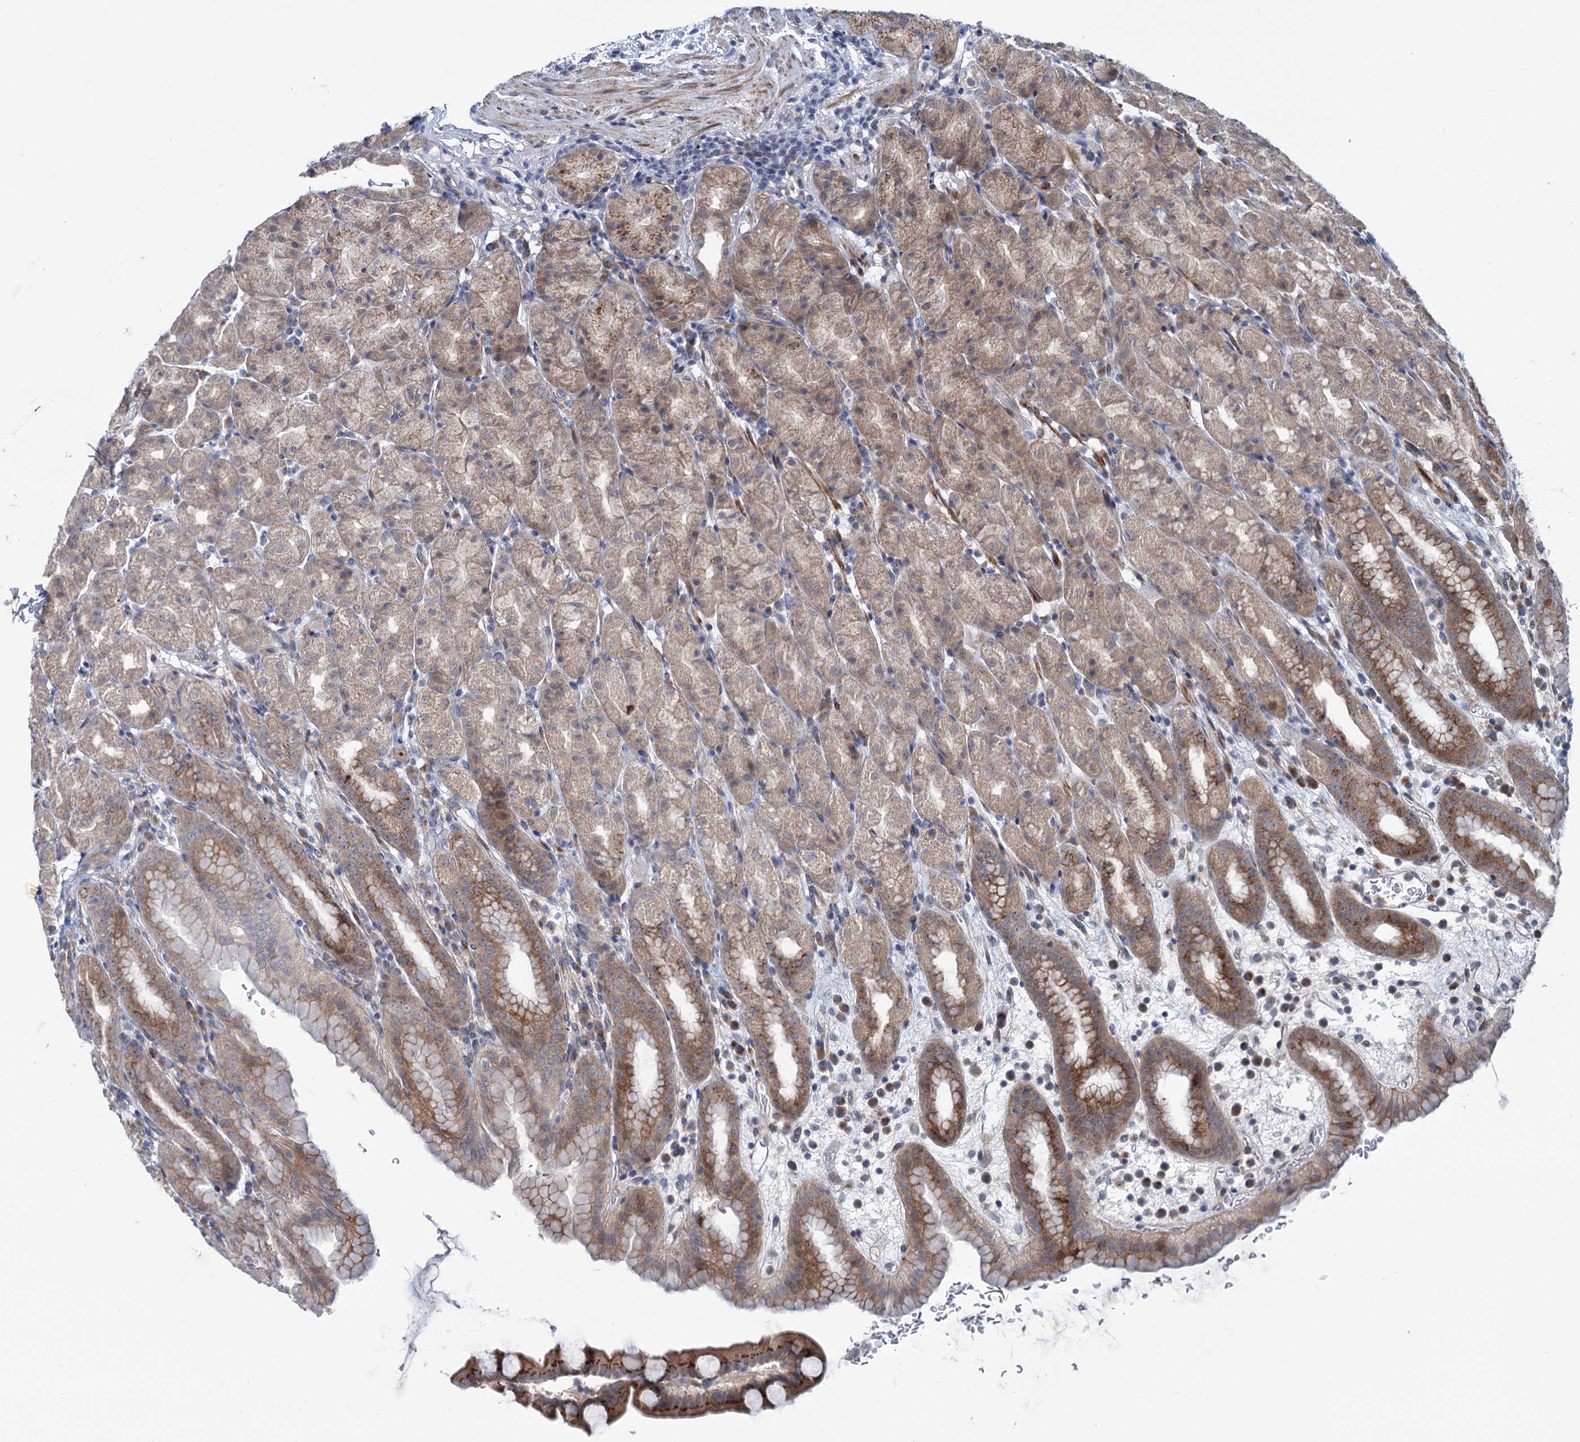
{"staining": {"intensity": "moderate", "quantity": ">75%", "location": "cytoplasmic/membranous"}, "tissue": "stomach", "cell_type": "Glandular cells", "image_type": "normal", "snomed": [{"axis": "morphology", "description": "Normal tissue, NOS"}, {"axis": "topography", "description": "Stomach, upper"}], "caption": "Immunohistochemistry (IHC) photomicrograph of unremarkable human stomach stained for a protein (brown), which shows medium levels of moderate cytoplasmic/membranous positivity in approximately >75% of glandular cells.", "gene": "ELP4", "patient": {"sex": "male", "age": 68}}